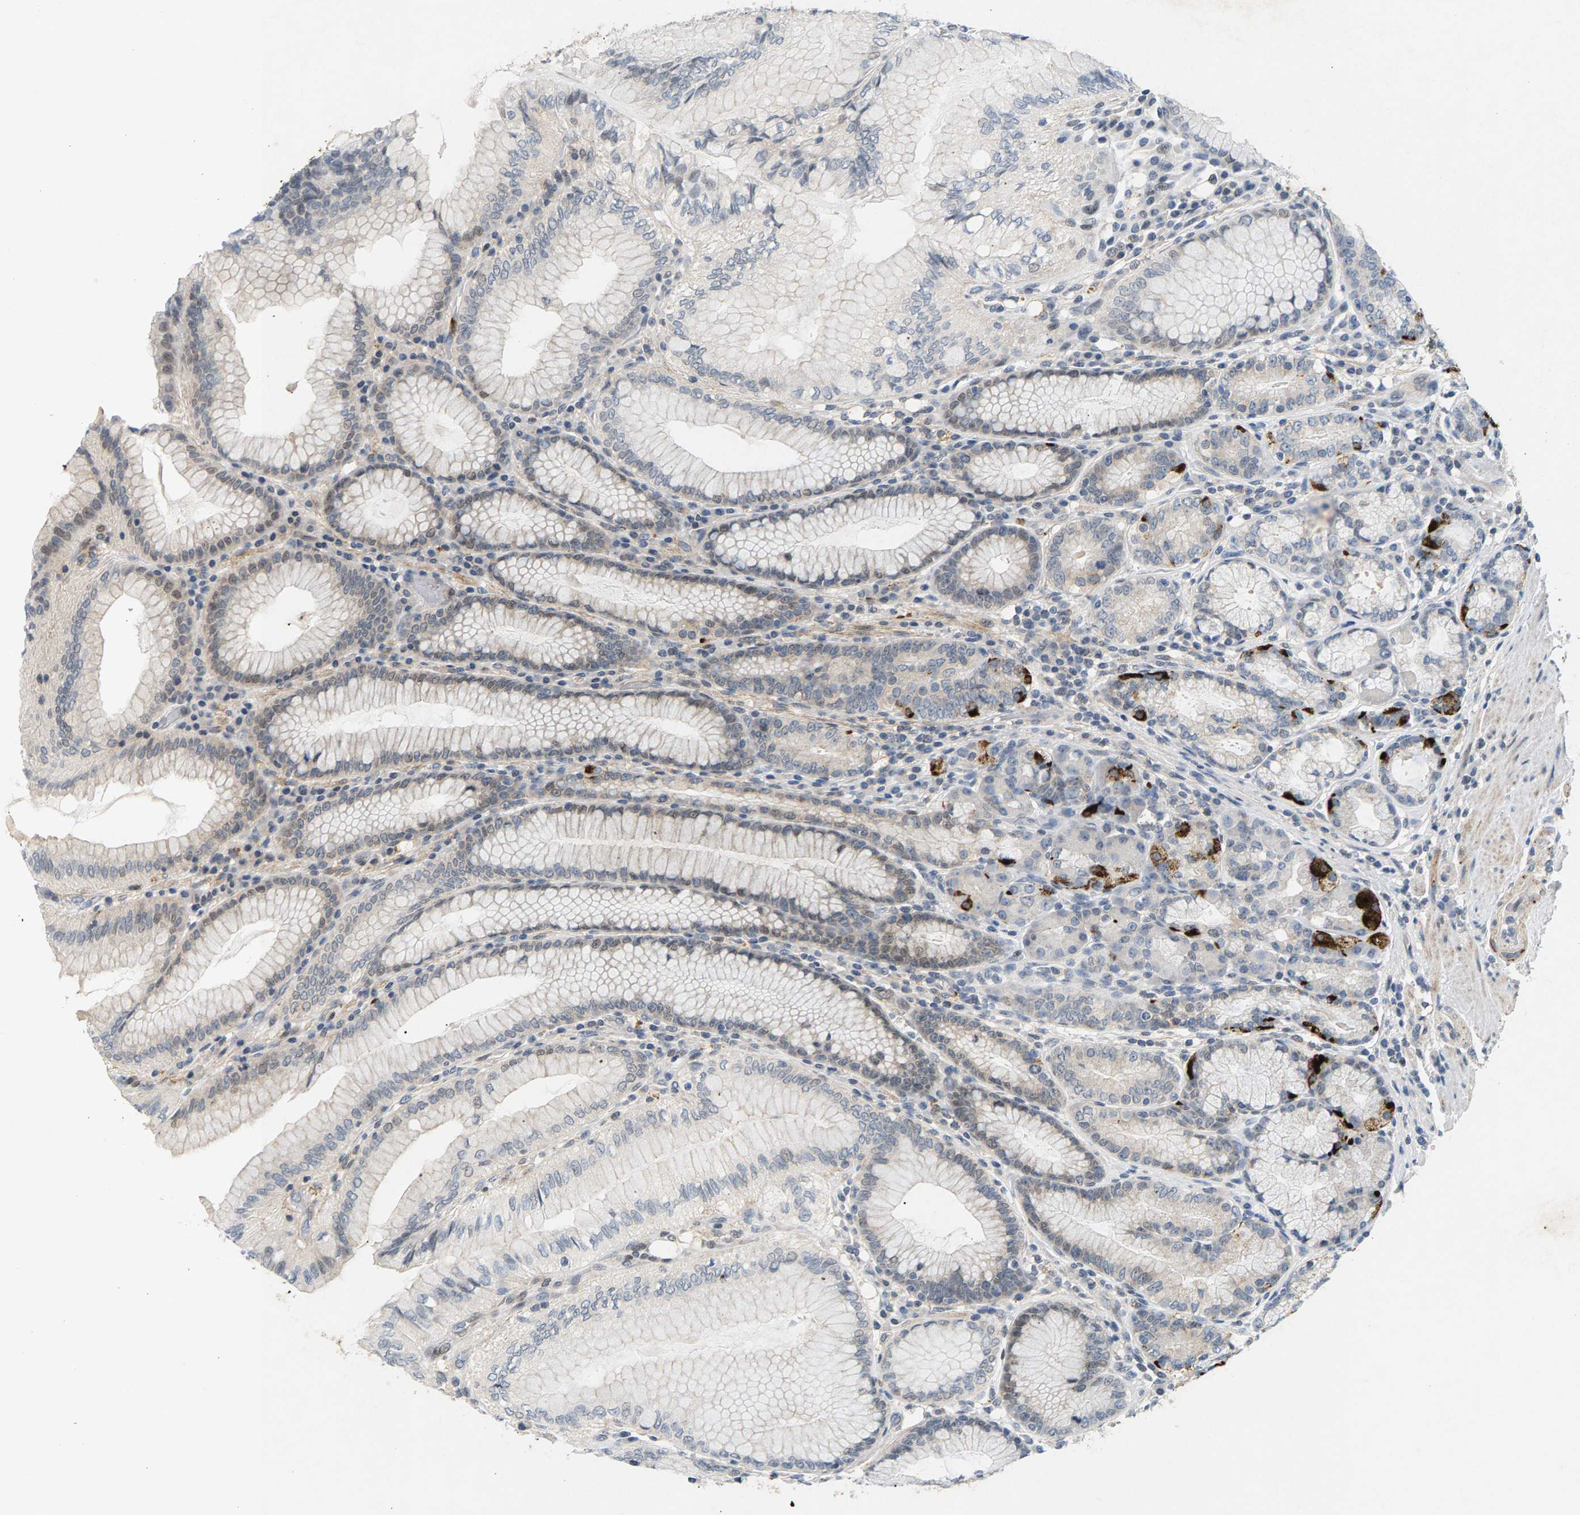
{"staining": {"intensity": "strong", "quantity": "<25%", "location": "cytoplasmic/membranous"}, "tissue": "stomach", "cell_type": "Glandular cells", "image_type": "normal", "snomed": [{"axis": "morphology", "description": "Normal tissue, NOS"}, {"axis": "topography", "description": "Stomach, lower"}], "caption": "Immunohistochemistry (IHC) image of unremarkable human stomach stained for a protein (brown), which demonstrates medium levels of strong cytoplasmic/membranous expression in approximately <25% of glandular cells.", "gene": "ZPR1", "patient": {"sex": "female", "age": 76}}